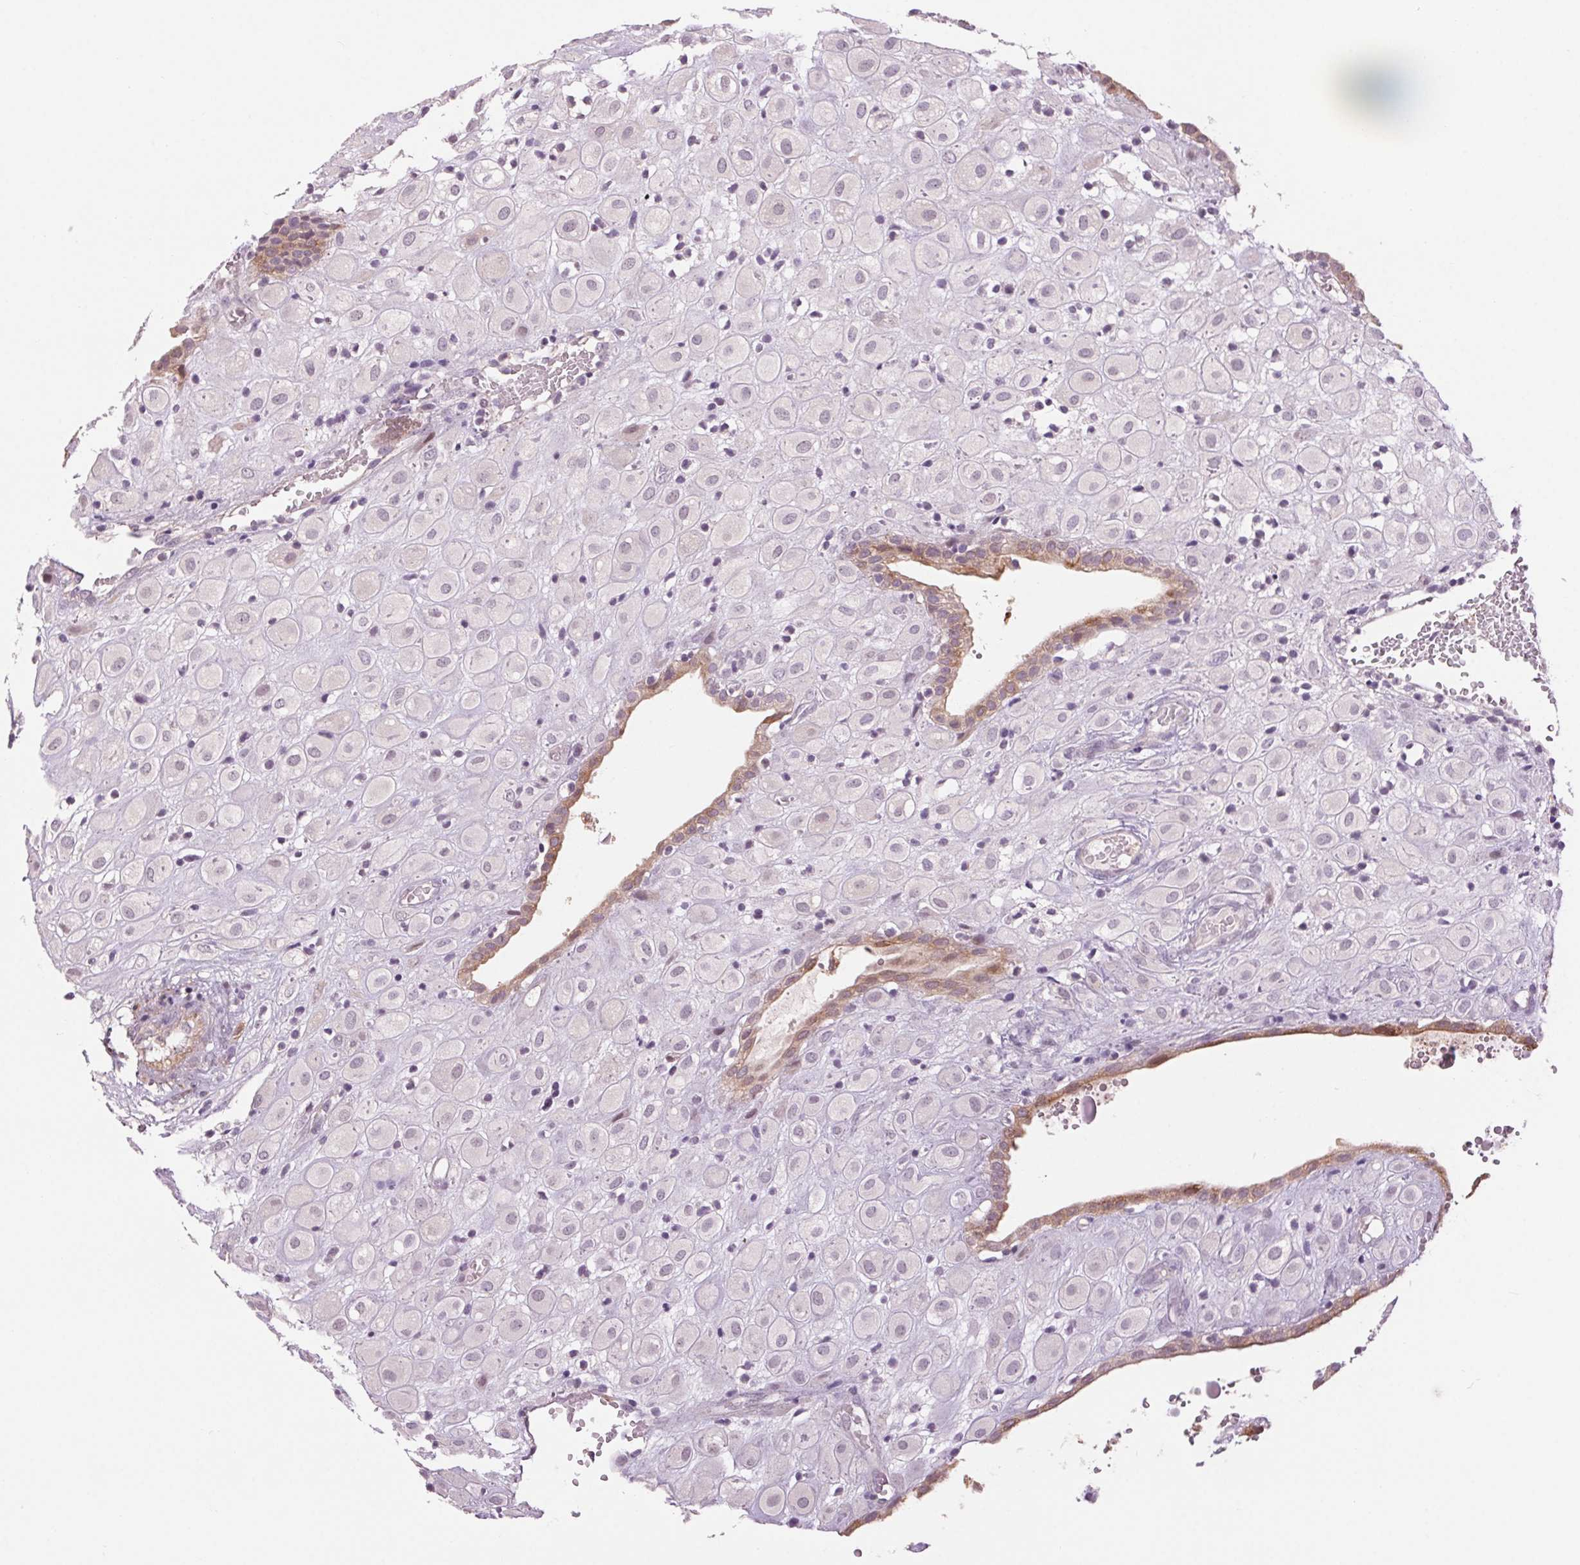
{"staining": {"intensity": "negative", "quantity": "none", "location": "none"}, "tissue": "placenta", "cell_type": "Decidual cells", "image_type": "normal", "snomed": [{"axis": "morphology", "description": "Normal tissue, NOS"}, {"axis": "topography", "description": "Placenta"}], "caption": "Immunohistochemistry (IHC) micrograph of benign placenta stained for a protein (brown), which reveals no staining in decidual cells. (DAB immunohistochemistry (IHC) visualized using brightfield microscopy, high magnification).", "gene": "HHLA2", "patient": {"sex": "female", "age": 24}}